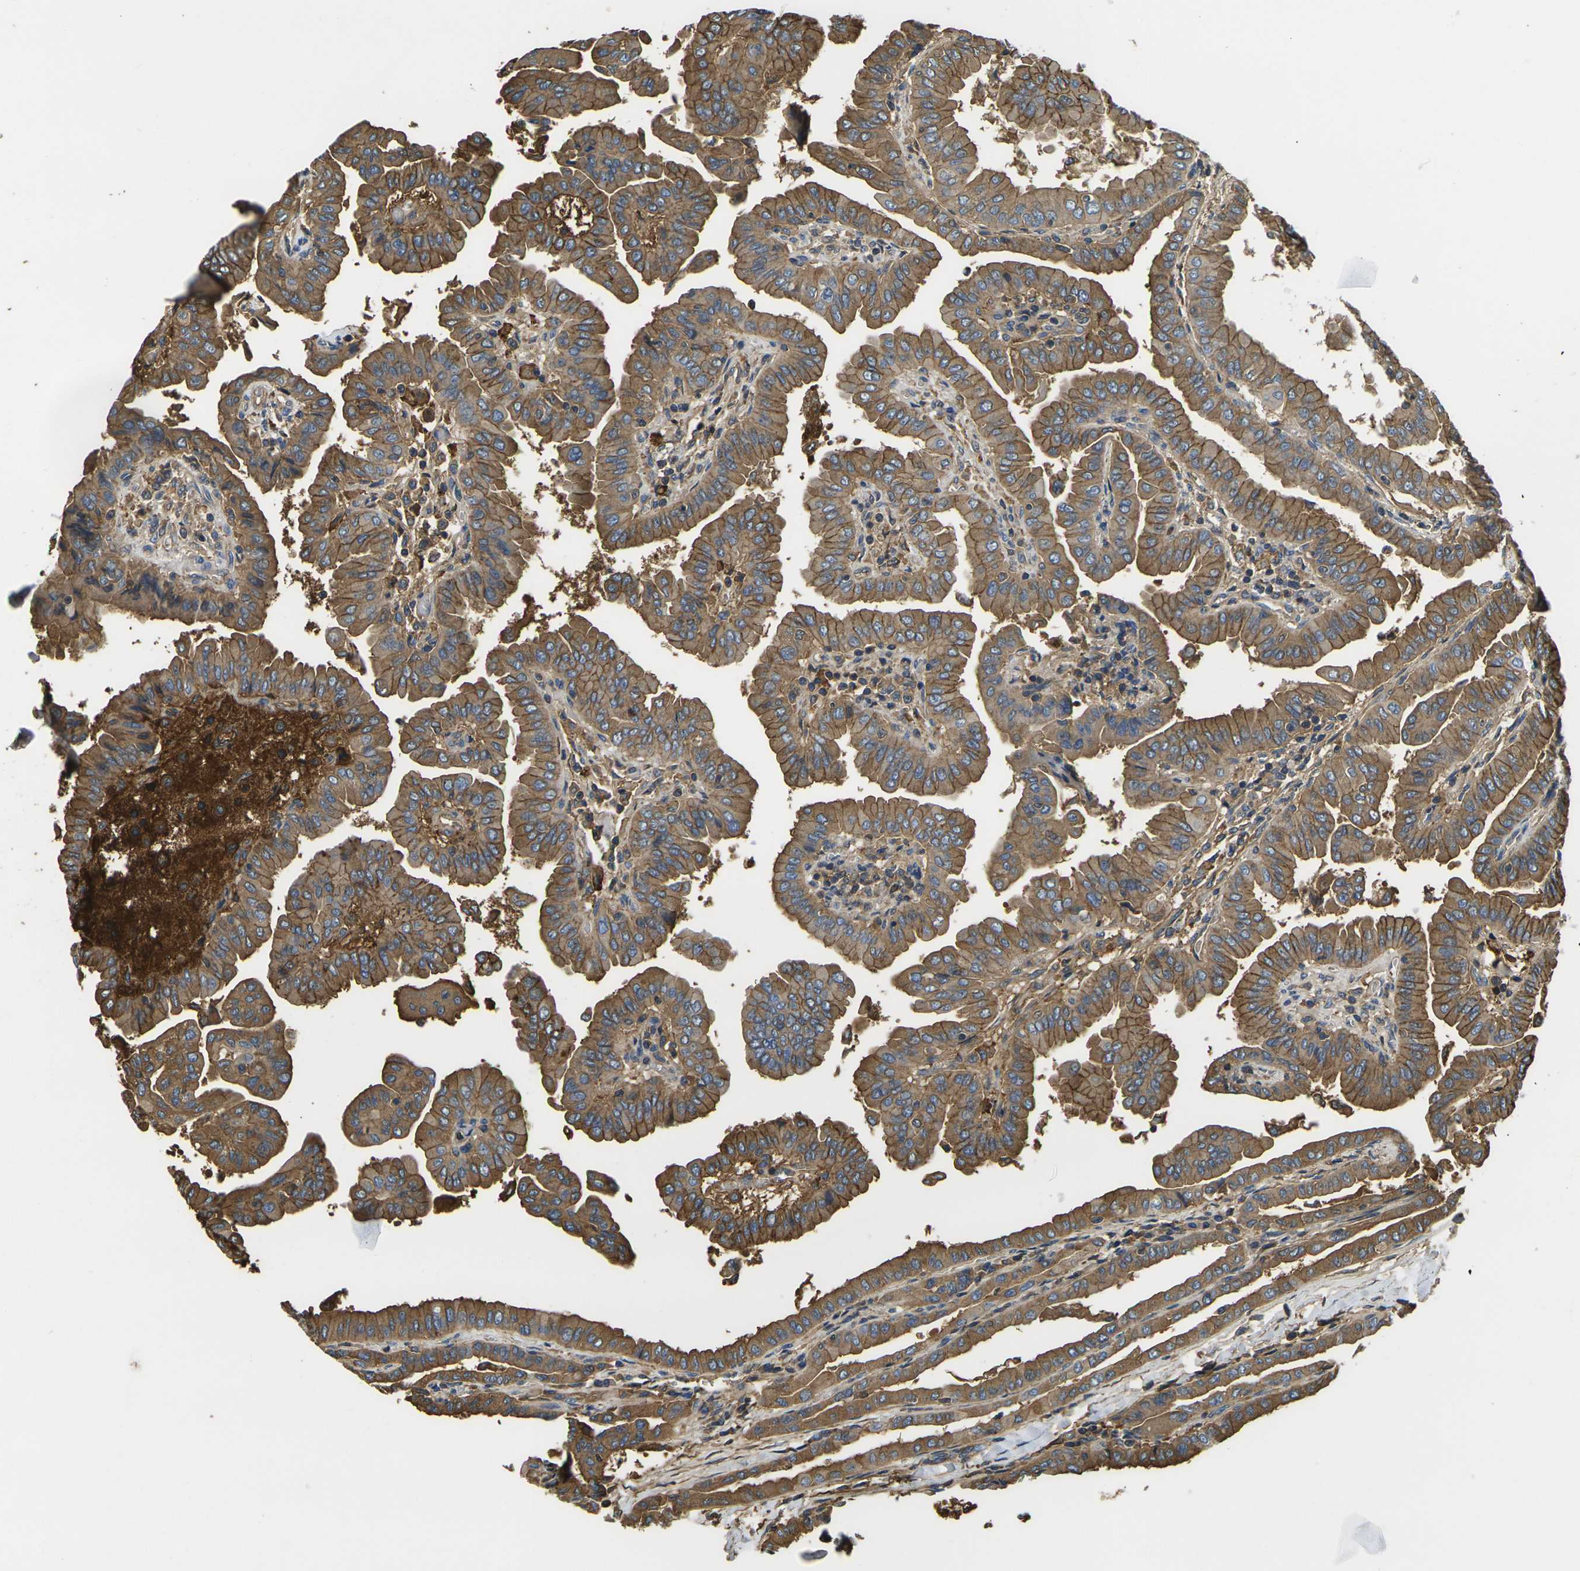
{"staining": {"intensity": "moderate", "quantity": ">75%", "location": "cytoplasmic/membranous"}, "tissue": "thyroid cancer", "cell_type": "Tumor cells", "image_type": "cancer", "snomed": [{"axis": "morphology", "description": "Papillary adenocarcinoma, NOS"}, {"axis": "topography", "description": "Thyroid gland"}], "caption": "A brown stain shows moderate cytoplasmic/membranous expression of a protein in human thyroid cancer (papillary adenocarcinoma) tumor cells. Ihc stains the protein of interest in brown and the nuclei are stained blue.", "gene": "HSPG2", "patient": {"sex": "male", "age": 33}}